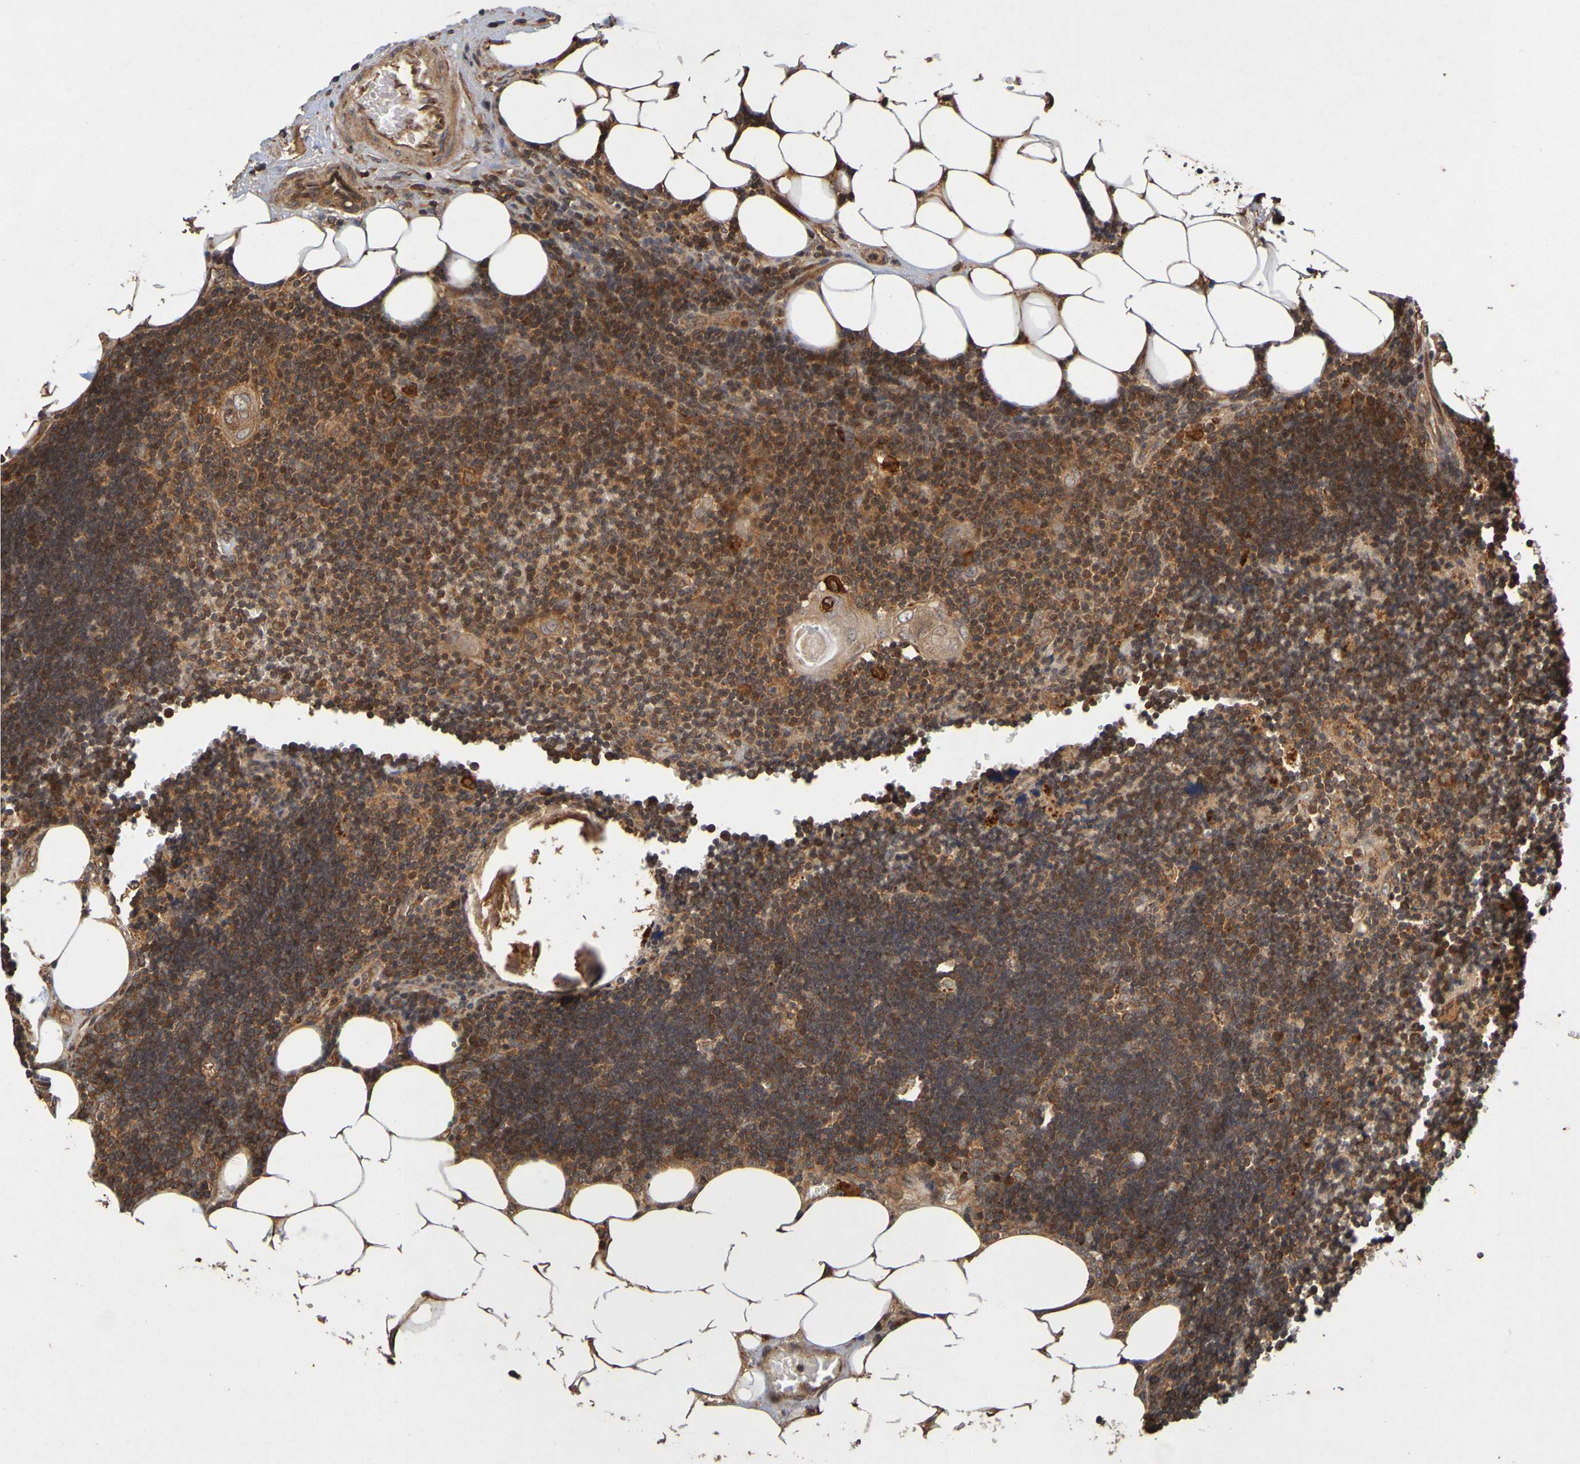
{"staining": {"intensity": "strong", "quantity": "25%-75%", "location": "cytoplasmic/membranous"}, "tissue": "lymph node", "cell_type": "Germinal center cells", "image_type": "normal", "snomed": [{"axis": "morphology", "description": "Normal tissue, NOS"}, {"axis": "topography", "description": "Lymph node"}], "caption": "Immunohistochemistry micrograph of unremarkable lymph node: human lymph node stained using IHC exhibits high levels of strong protein expression localized specifically in the cytoplasmic/membranous of germinal center cells, appearing as a cytoplasmic/membranous brown color.", "gene": "OCRL", "patient": {"sex": "male", "age": 33}}